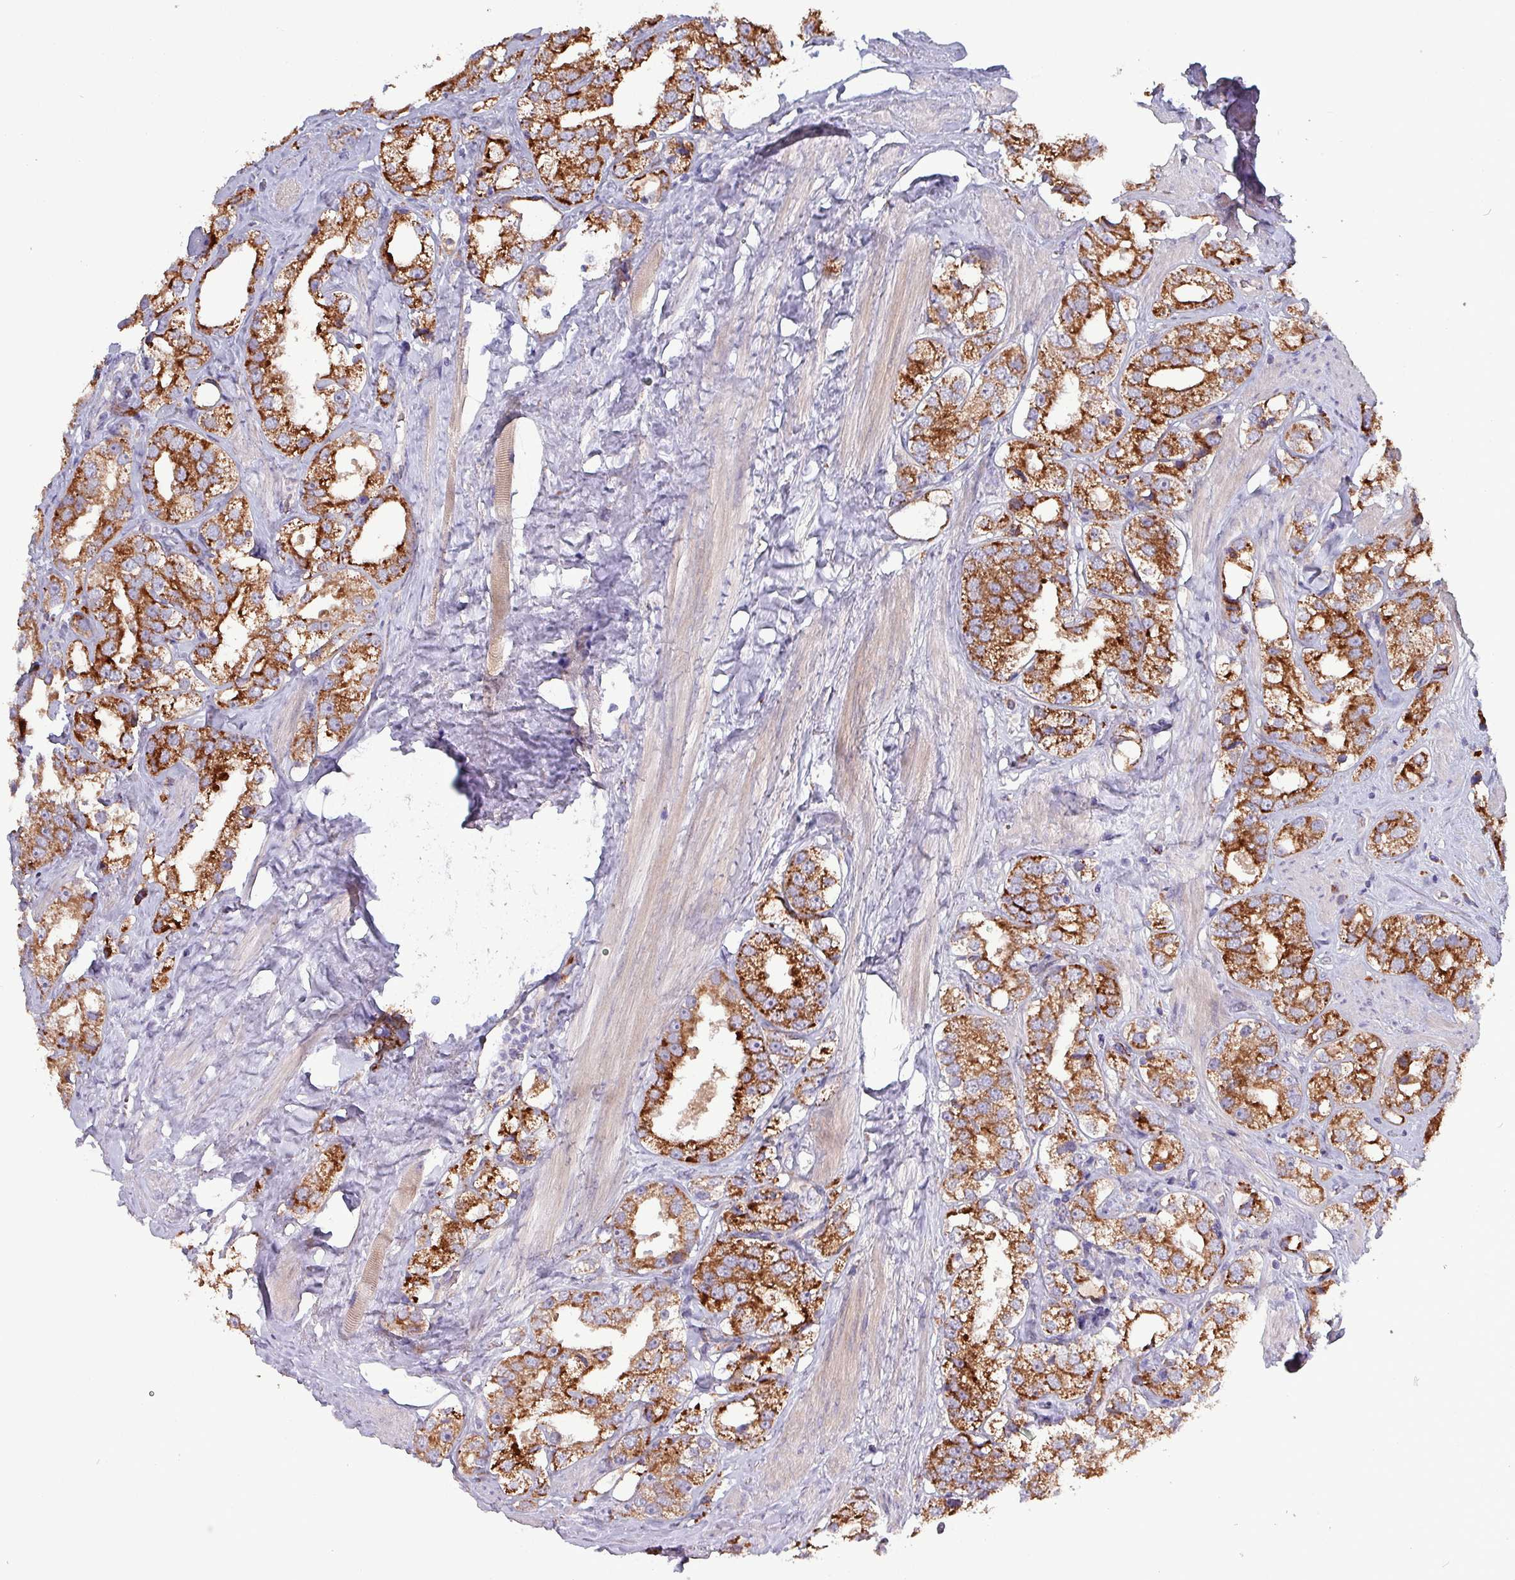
{"staining": {"intensity": "strong", "quantity": ">75%", "location": "cytoplasmic/membranous"}, "tissue": "prostate cancer", "cell_type": "Tumor cells", "image_type": "cancer", "snomed": [{"axis": "morphology", "description": "Adenocarcinoma, NOS"}, {"axis": "topography", "description": "Prostate"}], "caption": "The immunohistochemical stain shows strong cytoplasmic/membranous staining in tumor cells of prostate cancer tissue.", "gene": "ZNF322", "patient": {"sex": "male", "age": 79}}